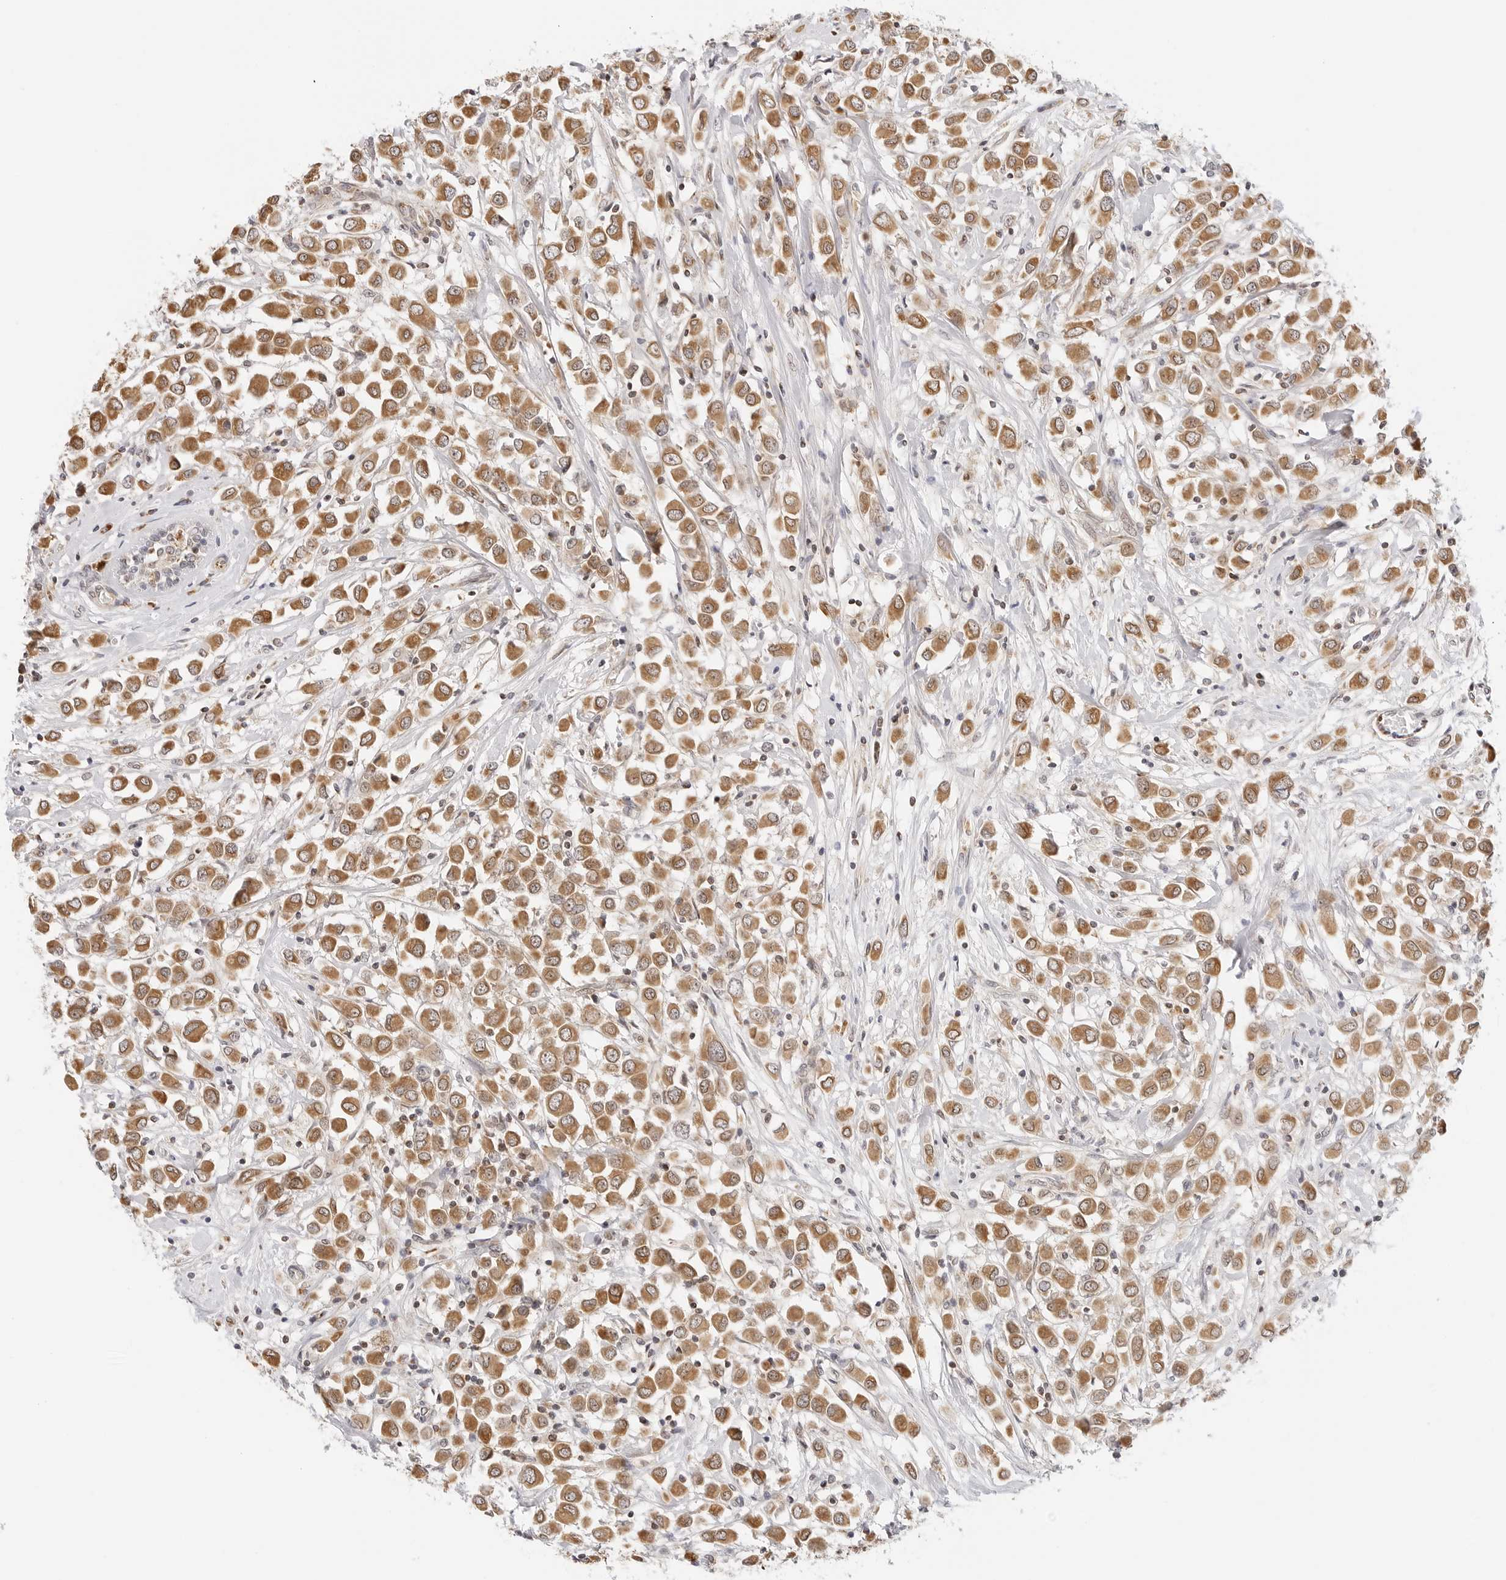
{"staining": {"intensity": "moderate", "quantity": ">75%", "location": "cytoplasmic/membranous"}, "tissue": "breast cancer", "cell_type": "Tumor cells", "image_type": "cancer", "snomed": [{"axis": "morphology", "description": "Duct carcinoma"}, {"axis": "topography", "description": "Breast"}], "caption": "IHC histopathology image of neoplastic tissue: breast intraductal carcinoma stained using immunohistochemistry (IHC) reveals medium levels of moderate protein expression localized specifically in the cytoplasmic/membranous of tumor cells, appearing as a cytoplasmic/membranous brown color.", "gene": "GORAB", "patient": {"sex": "female", "age": 61}}